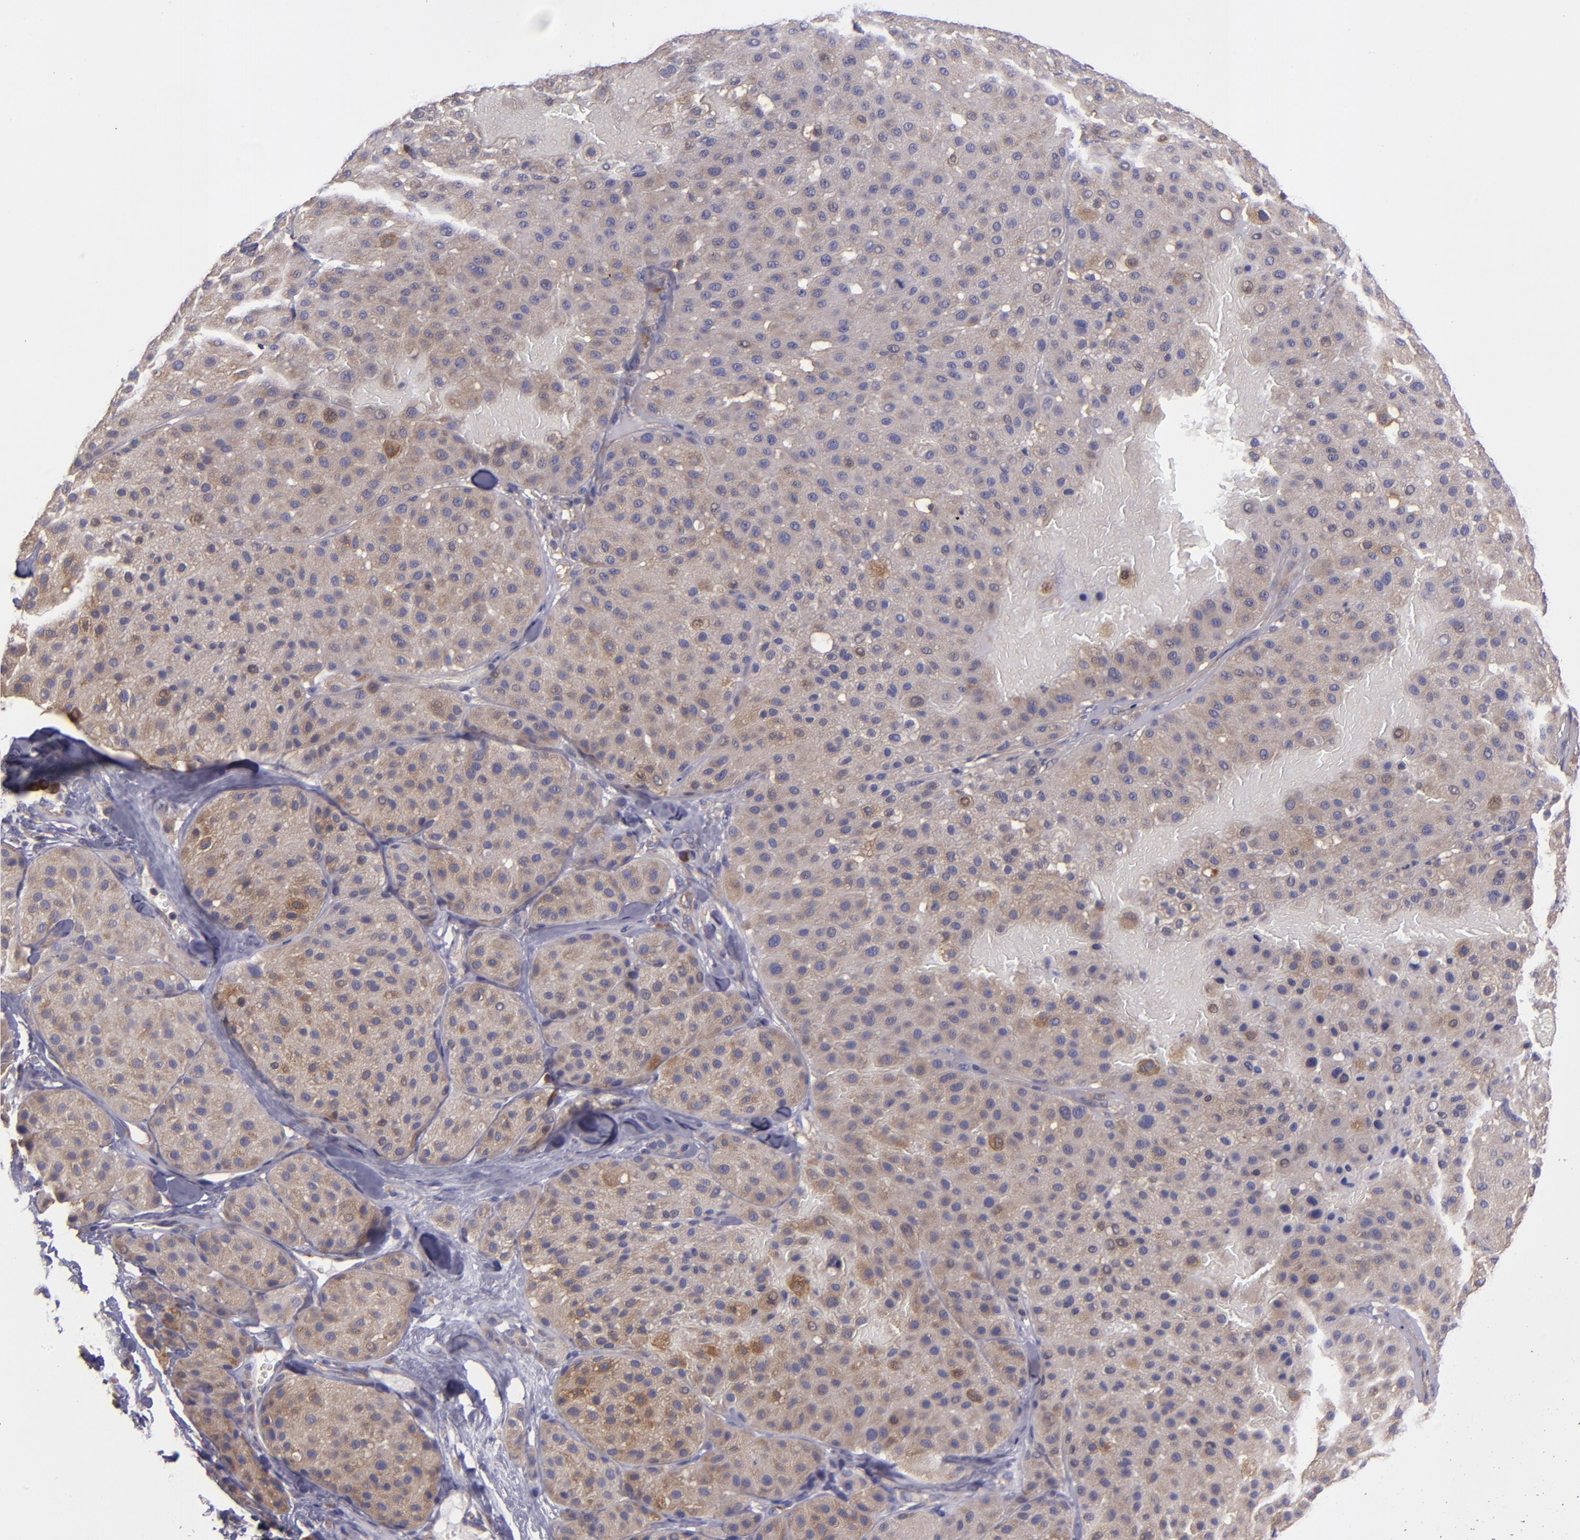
{"staining": {"intensity": "moderate", "quantity": "<25%", "location": "cytoplasmic/membranous"}, "tissue": "melanoma", "cell_type": "Tumor cells", "image_type": "cancer", "snomed": [{"axis": "morphology", "description": "Normal tissue, NOS"}, {"axis": "morphology", "description": "Malignant melanoma, Metastatic site"}, {"axis": "topography", "description": "Skin"}], "caption": "Immunohistochemical staining of melanoma exhibits moderate cytoplasmic/membranous protein staining in about <25% of tumor cells.", "gene": "CARS1", "patient": {"sex": "male", "age": 41}}